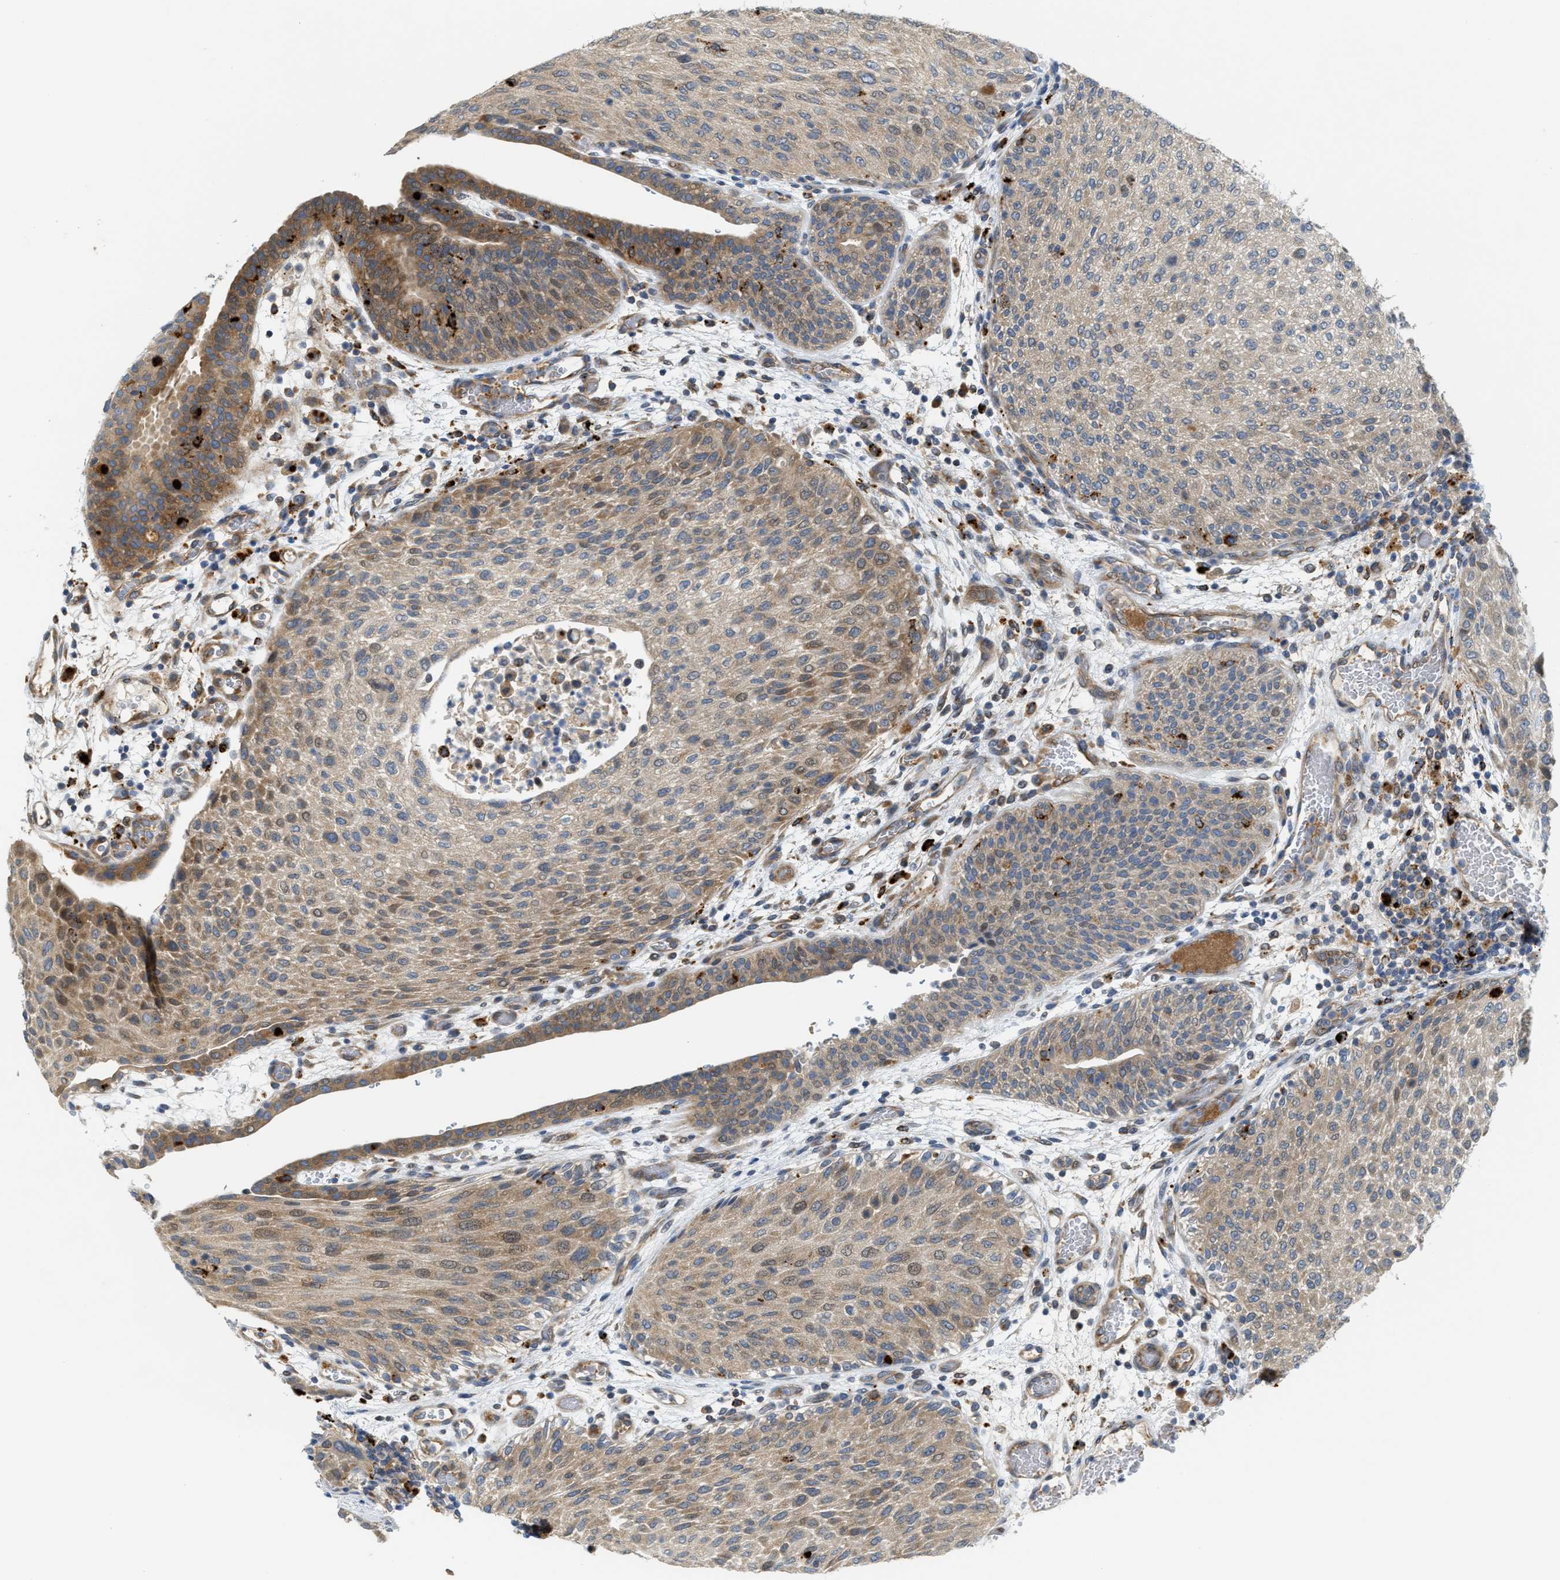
{"staining": {"intensity": "moderate", "quantity": "<25%", "location": "cytoplasmic/membranous"}, "tissue": "urothelial cancer", "cell_type": "Tumor cells", "image_type": "cancer", "snomed": [{"axis": "morphology", "description": "Urothelial carcinoma, Low grade"}, {"axis": "morphology", "description": "Urothelial carcinoma, High grade"}, {"axis": "topography", "description": "Urinary bladder"}], "caption": "Immunohistochemistry of human urothelial carcinoma (high-grade) displays low levels of moderate cytoplasmic/membranous expression in approximately <25% of tumor cells.", "gene": "KLHDC10", "patient": {"sex": "male", "age": 35}}